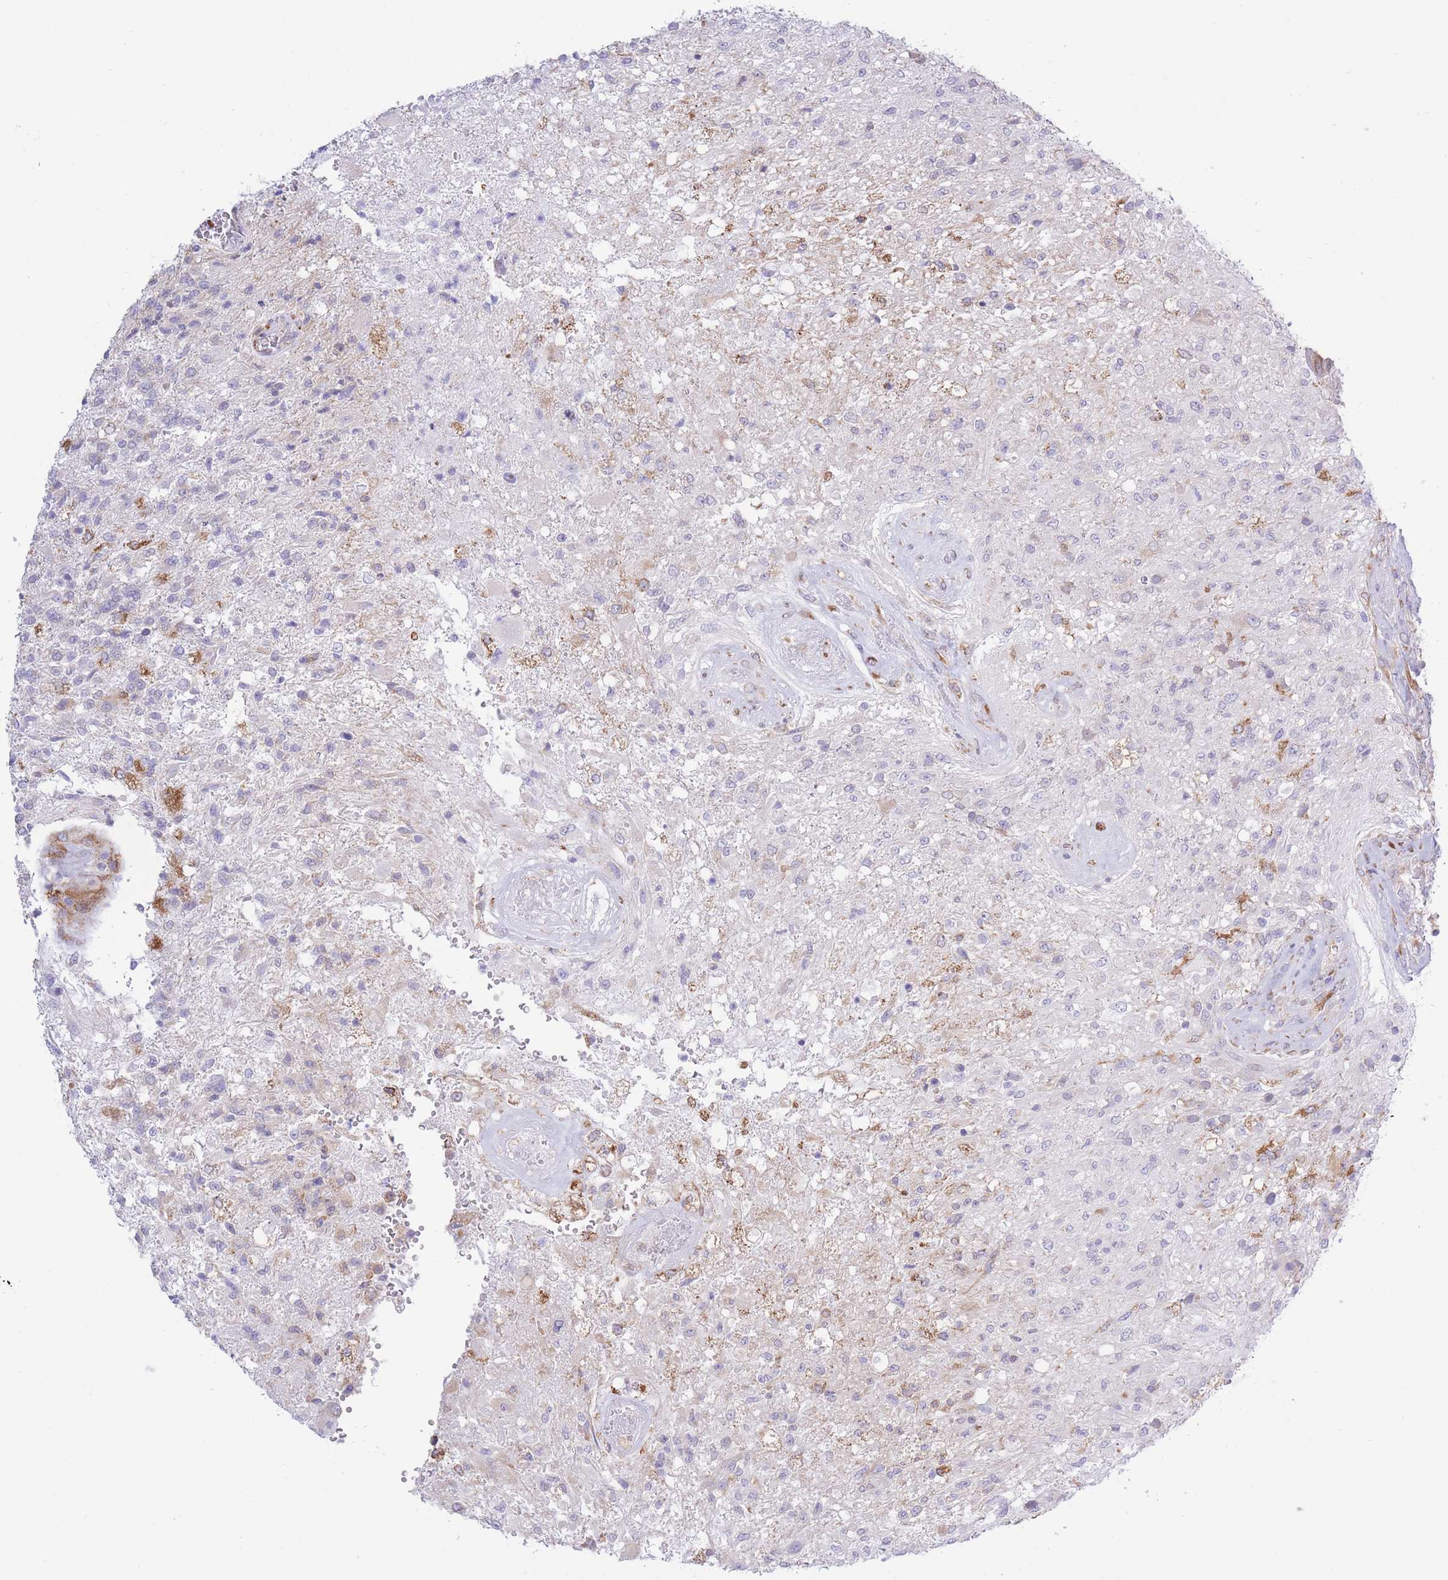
{"staining": {"intensity": "negative", "quantity": "none", "location": "none"}, "tissue": "glioma", "cell_type": "Tumor cells", "image_type": "cancer", "snomed": [{"axis": "morphology", "description": "Glioma, malignant, High grade"}, {"axis": "topography", "description": "Brain"}], "caption": "DAB immunohistochemical staining of human glioma exhibits no significant positivity in tumor cells.", "gene": "MYDGF", "patient": {"sex": "male", "age": 56}}